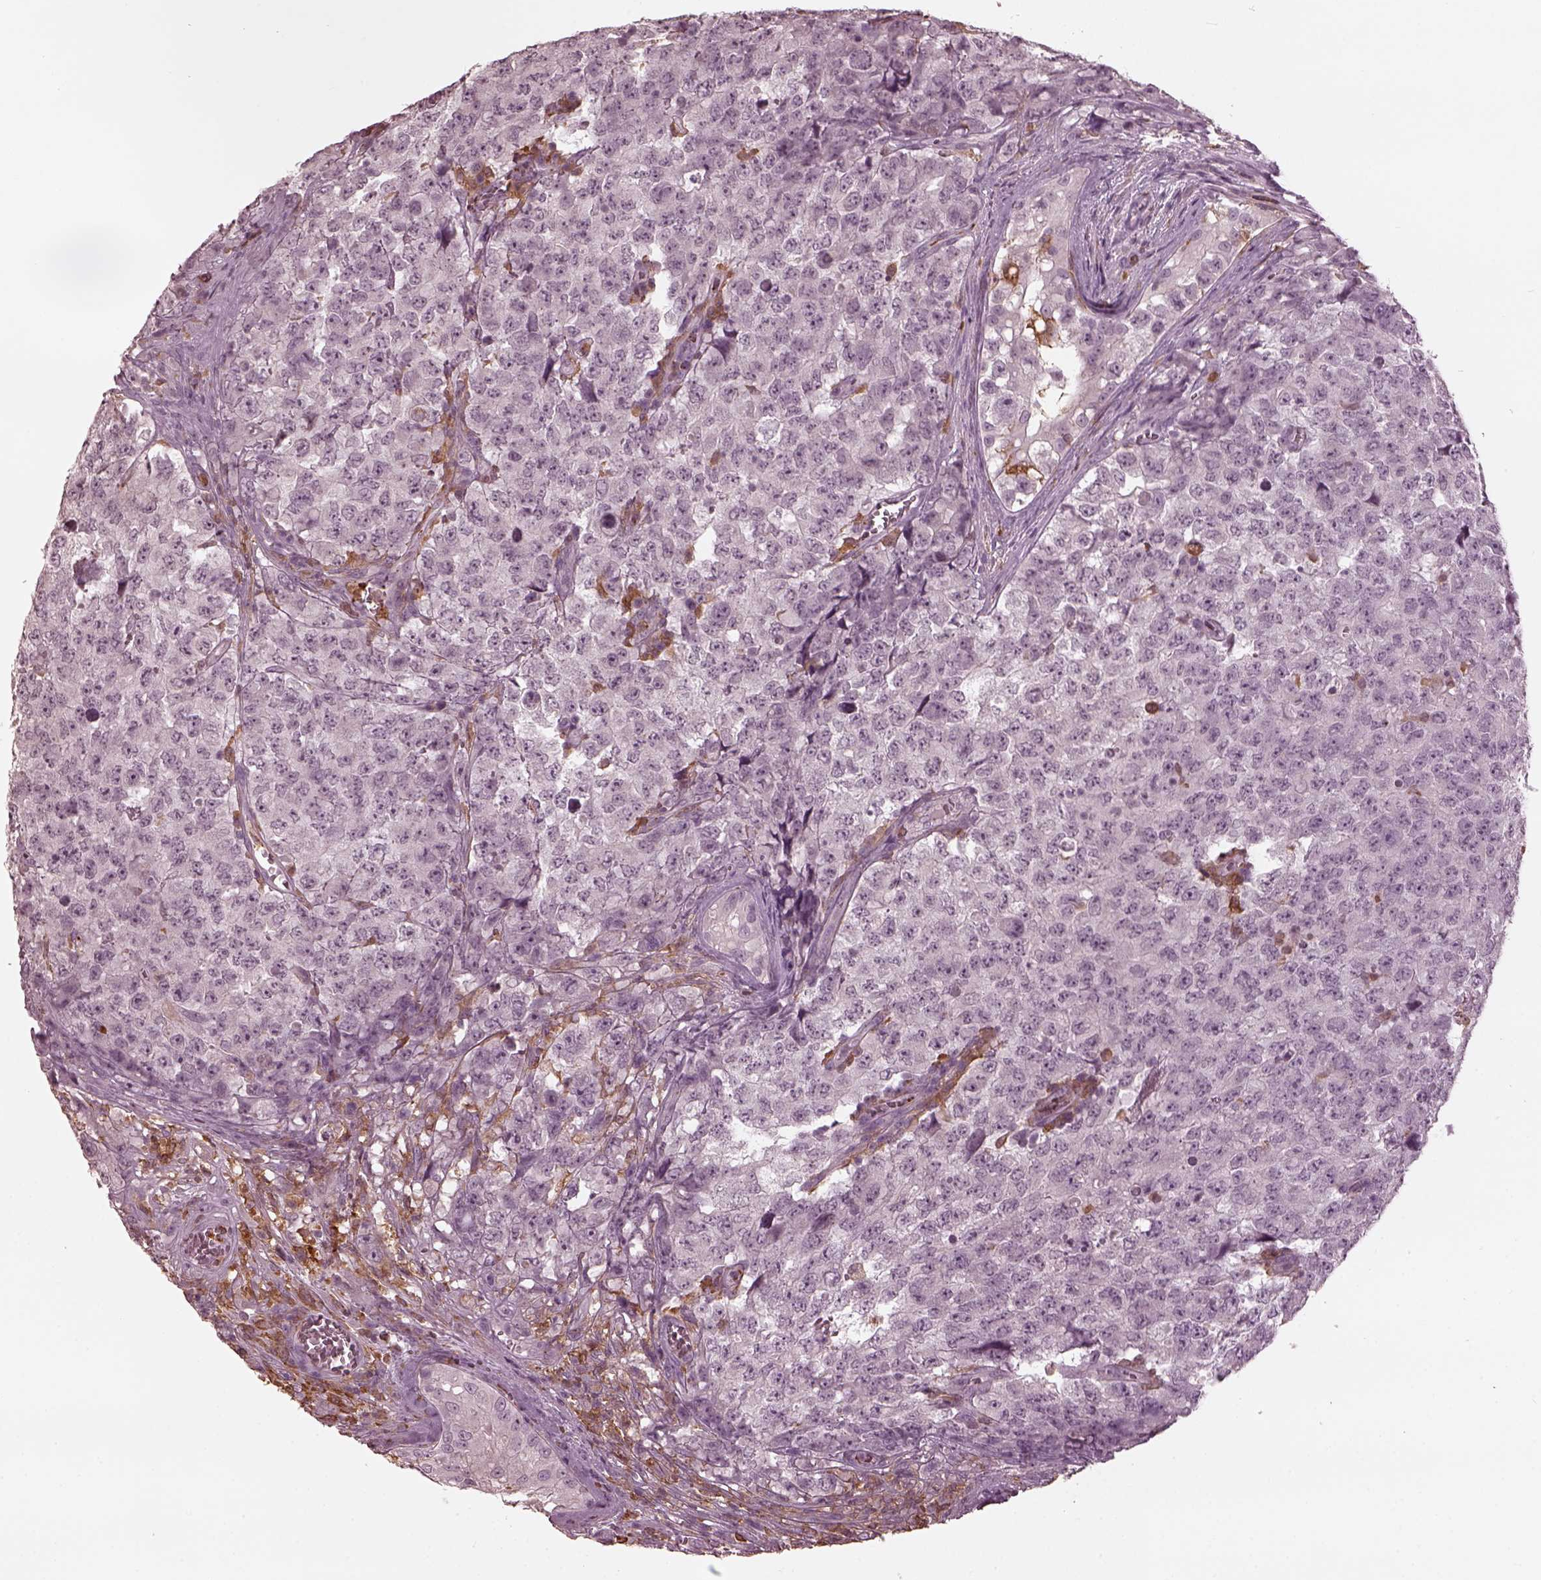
{"staining": {"intensity": "negative", "quantity": "none", "location": "none"}, "tissue": "testis cancer", "cell_type": "Tumor cells", "image_type": "cancer", "snomed": [{"axis": "morphology", "description": "Carcinoma, Embryonal, NOS"}, {"axis": "topography", "description": "Testis"}], "caption": "DAB immunohistochemical staining of testis cancer (embryonal carcinoma) shows no significant positivity in tumor cells.", "gene": "PSTPIP2", "patient": {"sex": "male", "age": 23}}